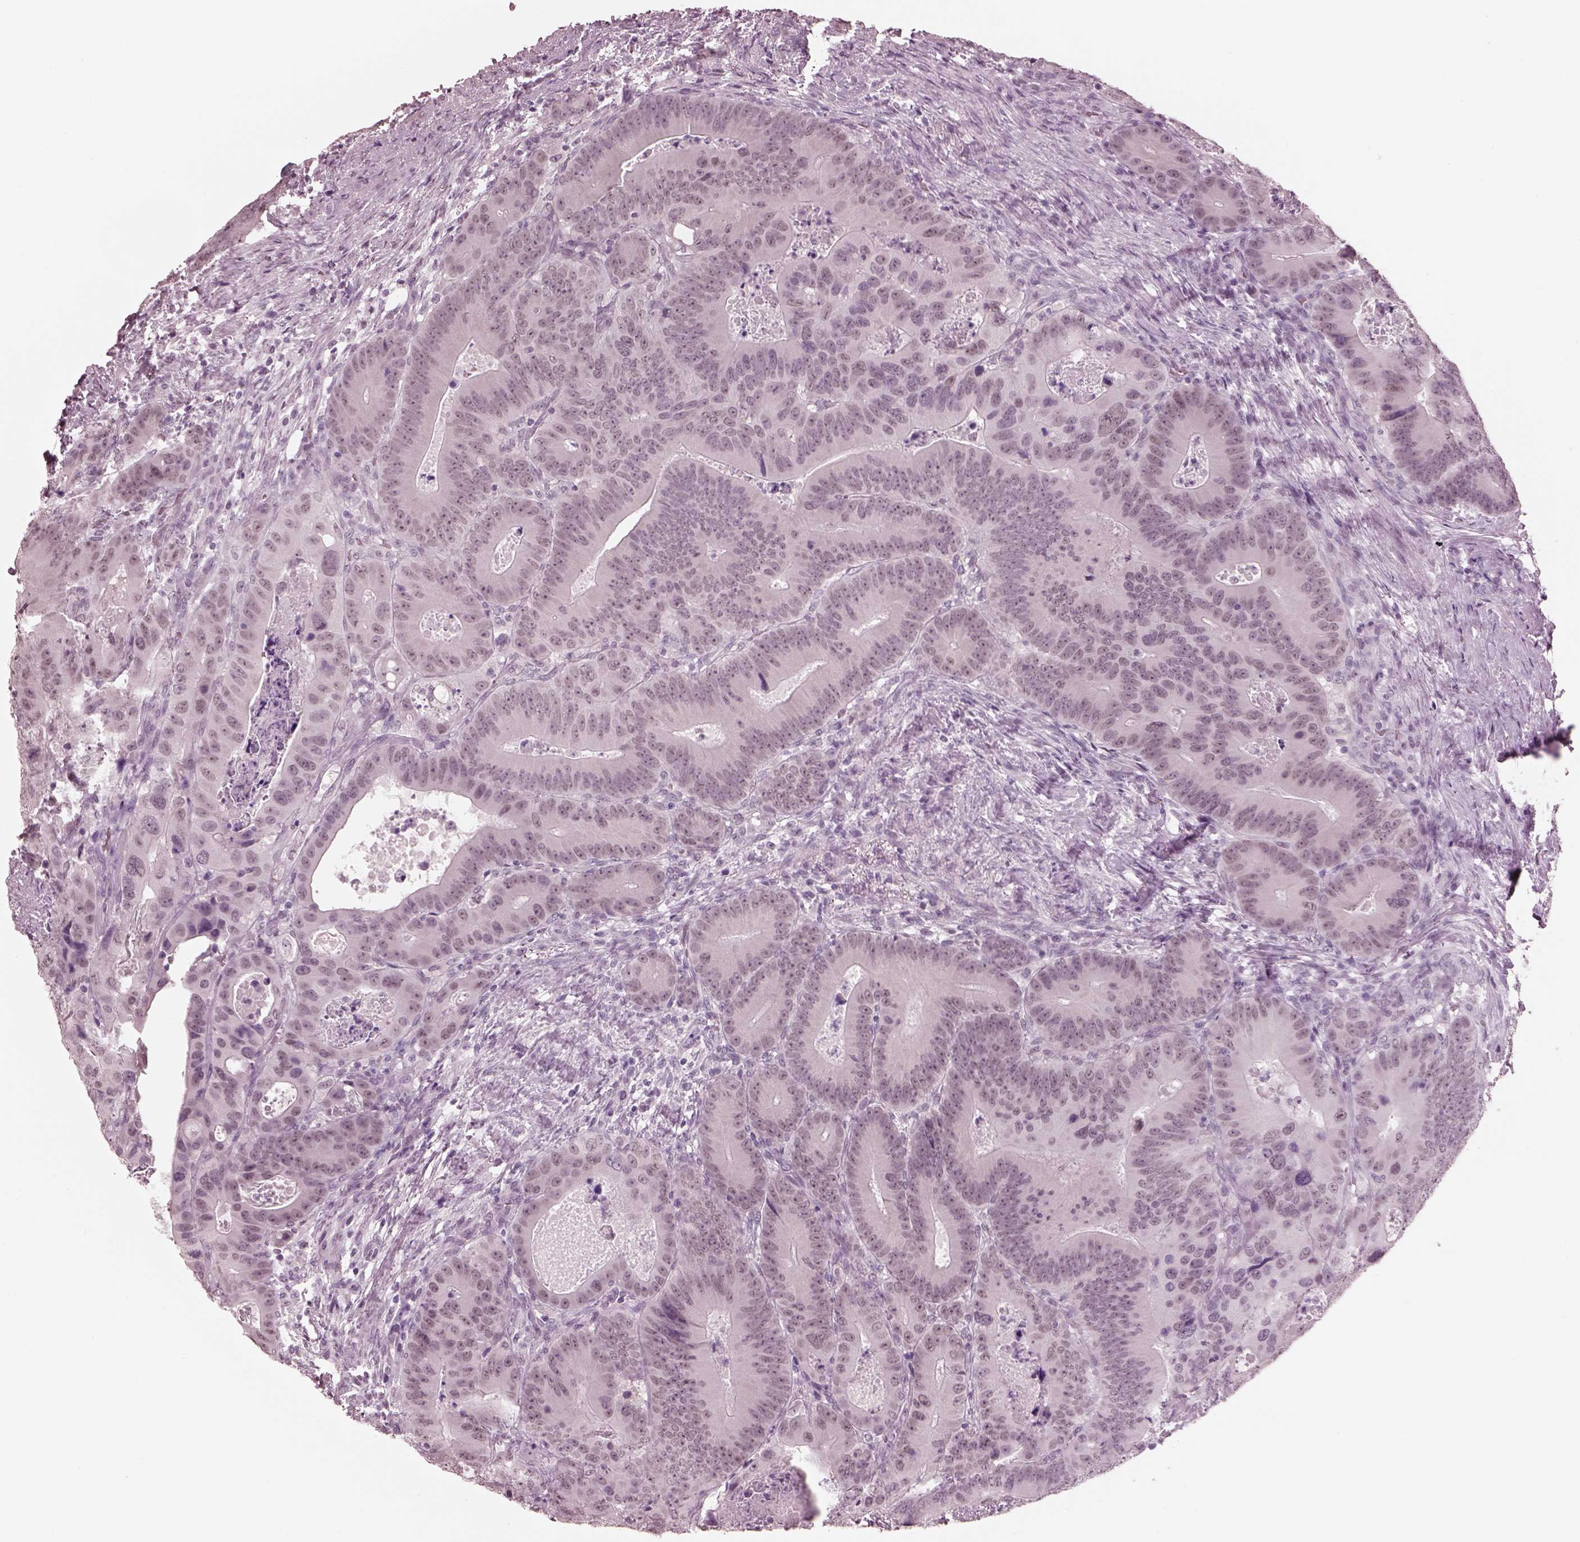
{"staining": {"intensity": "negative", "quantity": "none", "location": "none"}, "tissue": "colorectal cancer", "cell_type": "Tumor cells", "image_type": "cancer", "snomed": [{"axis": "morphology", "description": "Adenocarcinoma, NOS"}, {"axis": "topography", "description": "Rectum"}], "caption": "Immunohistochemistry (IHC) histopathology image of human colorectal cancer stained for a protein (brown), which exhibits no expression in tumor cells.", "gene": "GARIN4", "patient": {"sex": "male", "age": 64}}